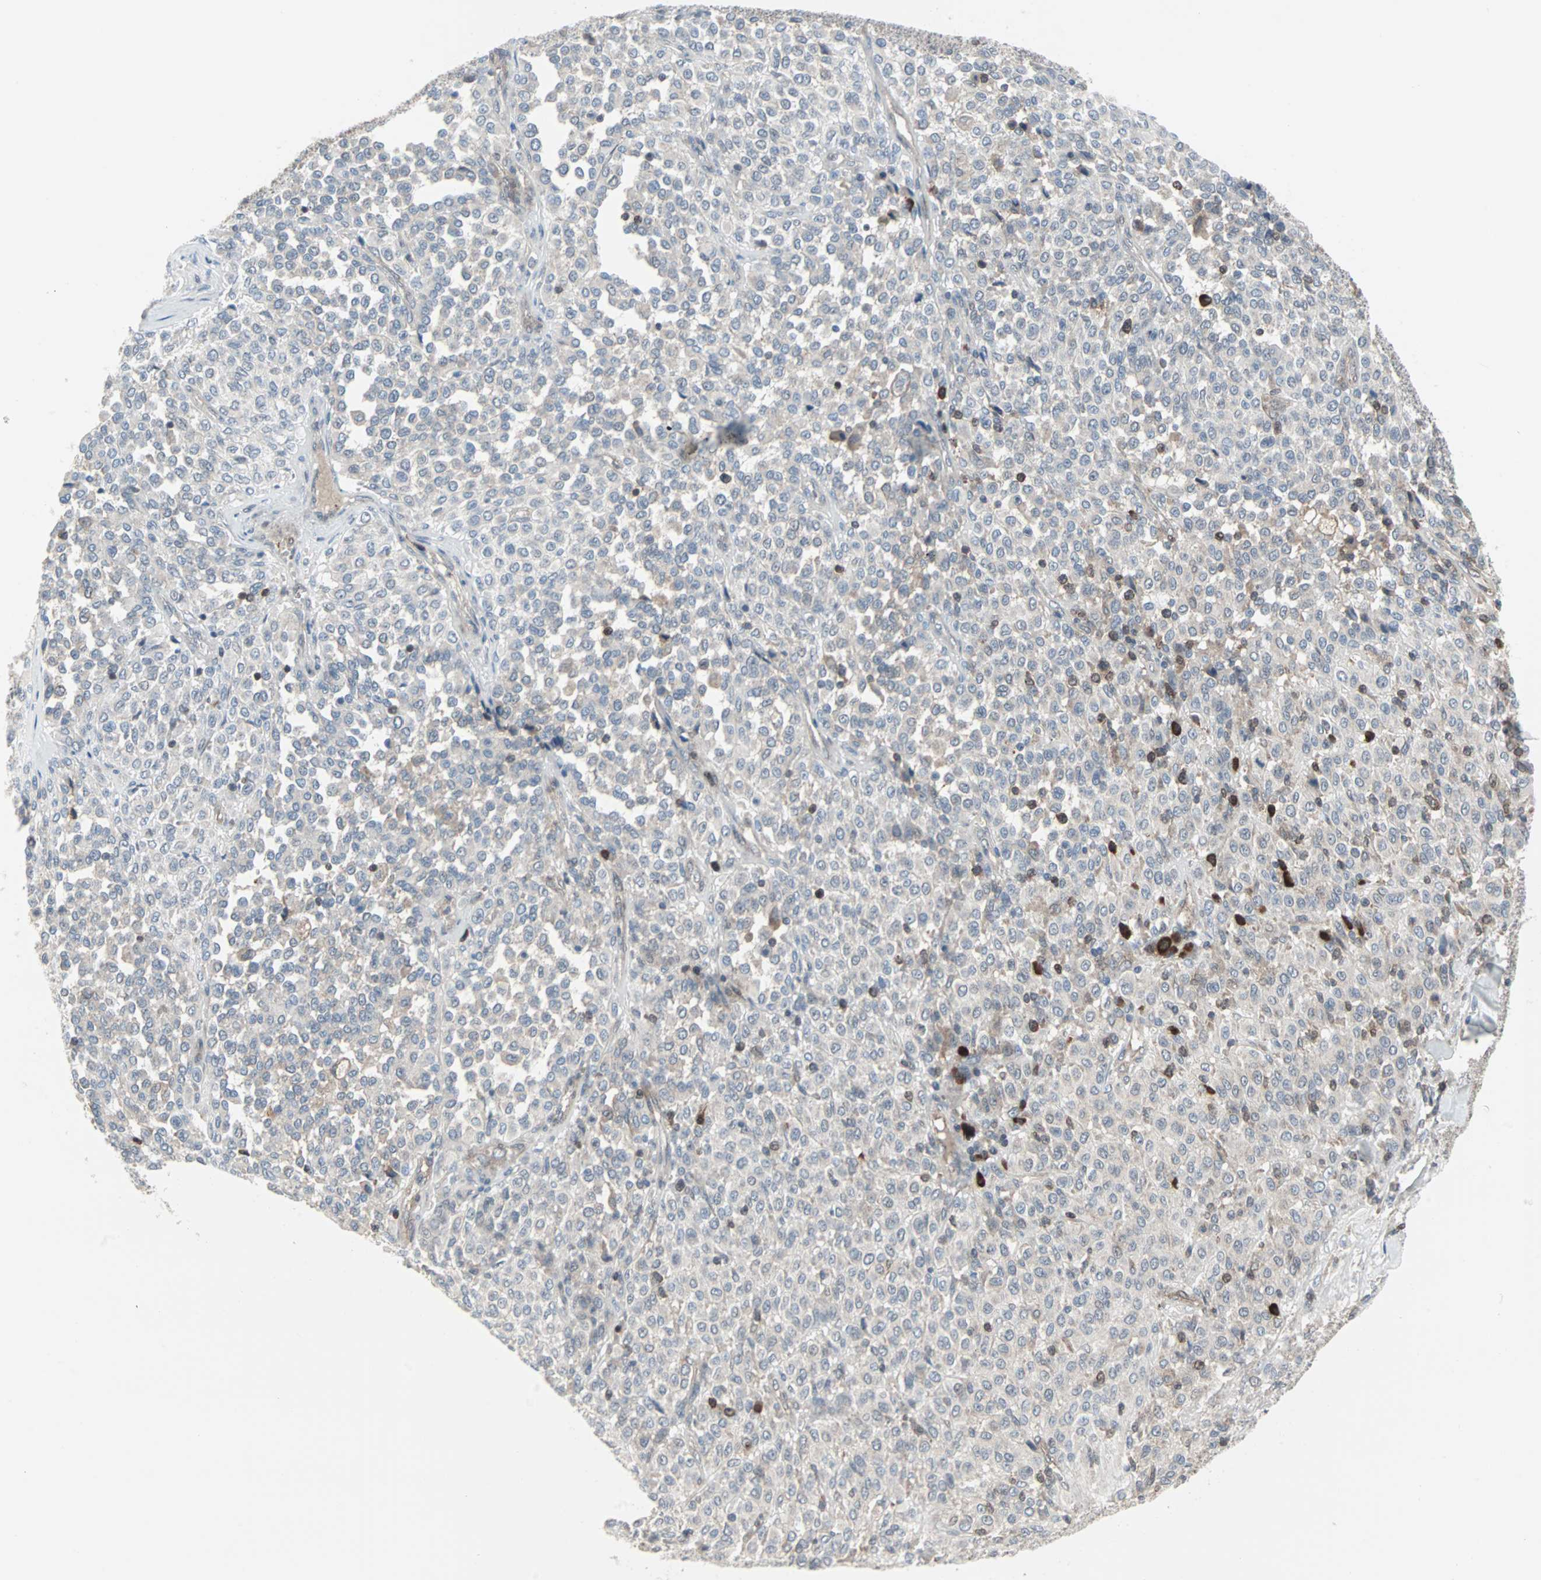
{"staining": {"intensity": "negative", "quantity": "none", "location": "none"}, "tissue": "melanoma", "cell_type": "Tumor cells", "image_type": "cancer", "snomed": [{"axis": "morphology", "description": "Malignant melanoma, Metastatic site"}, {"axis": "topography", "description": "Pancreas"}], "caption": "Immunohistochemistry (IHC) micrograph of melanoma stained for a protein (brown), which demonstrates no staining in tumor cells.", "gene": "CASP3", "patient": {"sex": "female", "age": 30}}